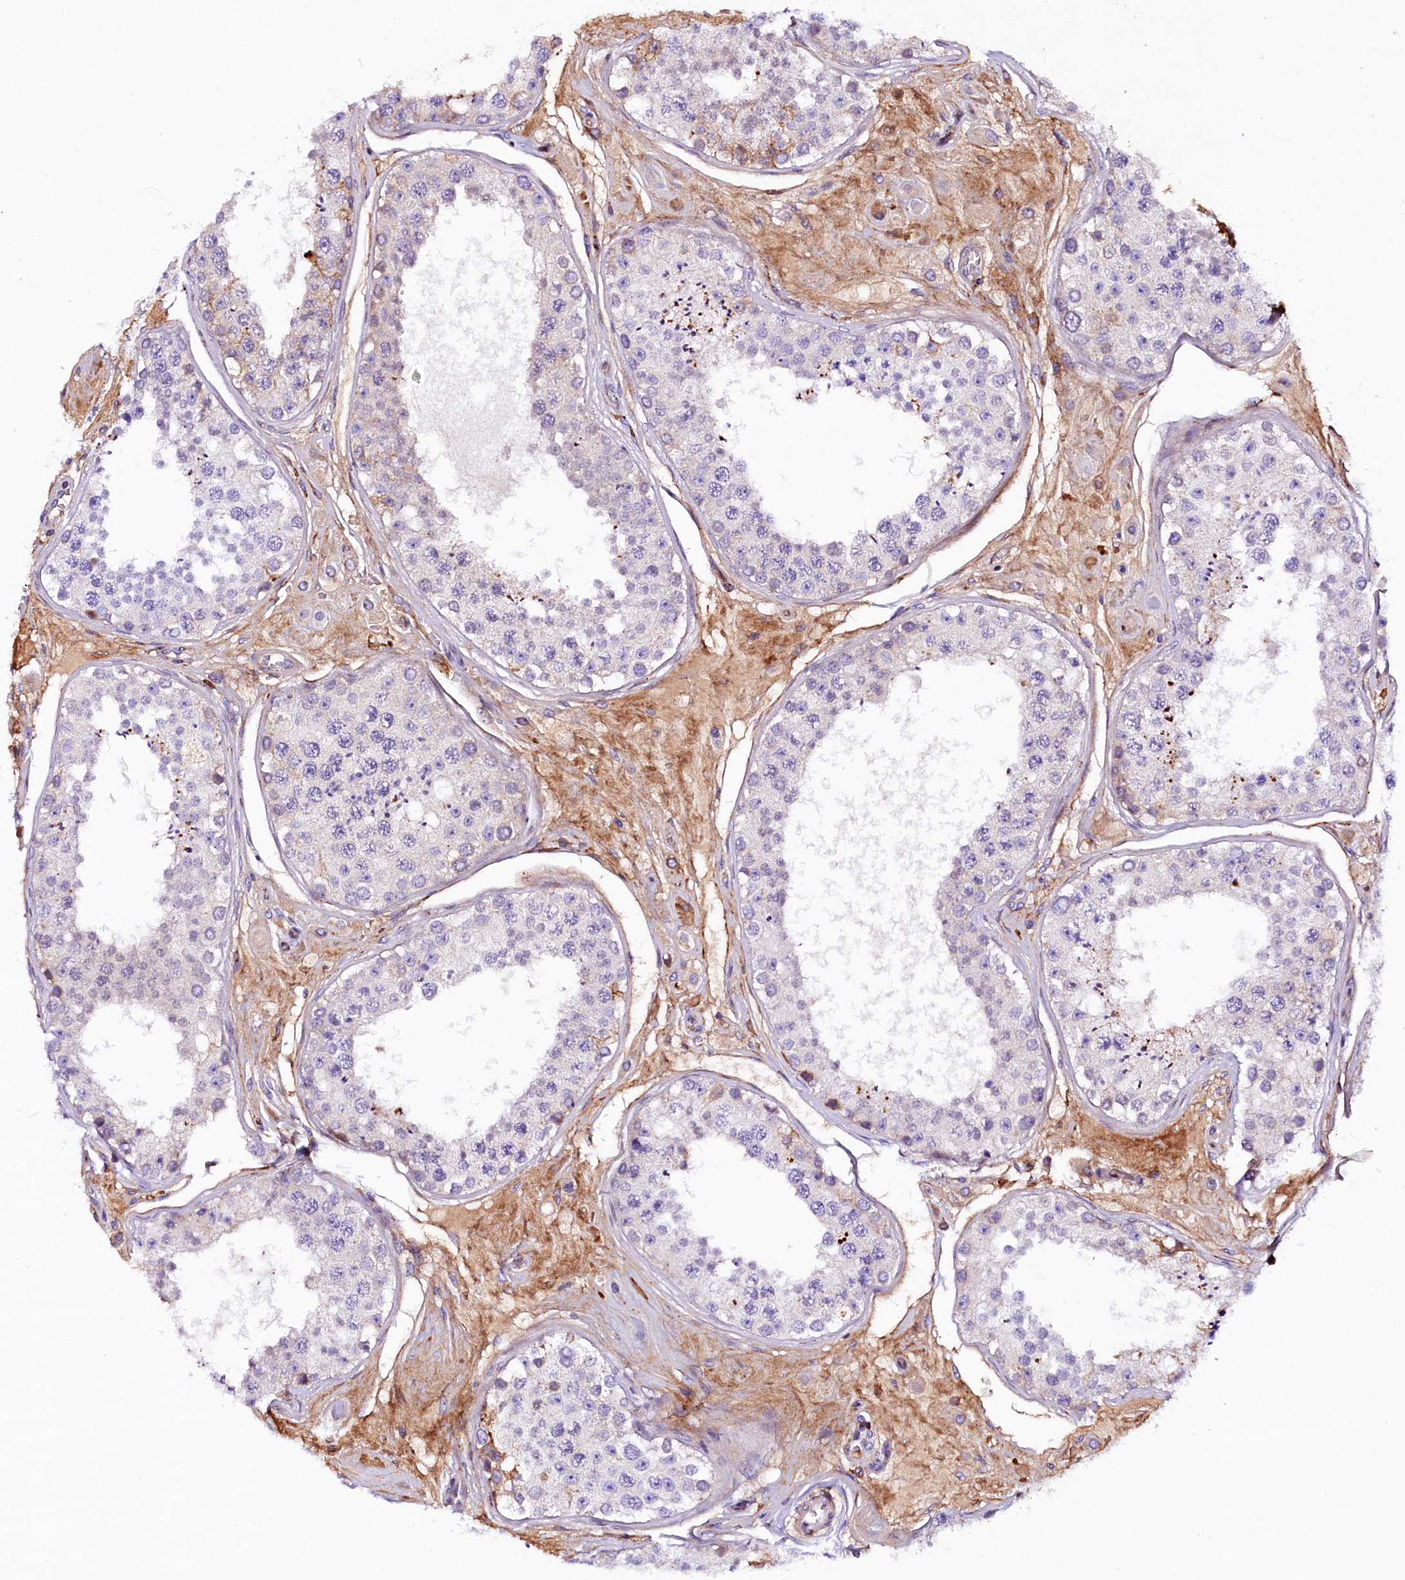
{"staining": {"intensity": "strong", "quantity": "<25%", "location": "cytoplasmic/membranous"}, "tissue": "testis", "cell_type": "Cells in seminiferous ducts", "image_type": "normal", "snomed": [{"axis": "morphology", "description": "Normal tissue, NOS"}, {"axis": "topography", "description": "Testis"}], "caption": "Testis stained with immunohistochemistry (IHC) shows strong cytoplasmic/membranous positivity in approximately <25% of cells in seminiferous ducts.", "gene": "CMTR2", "patient": {"sex": "male", "age": 25}}